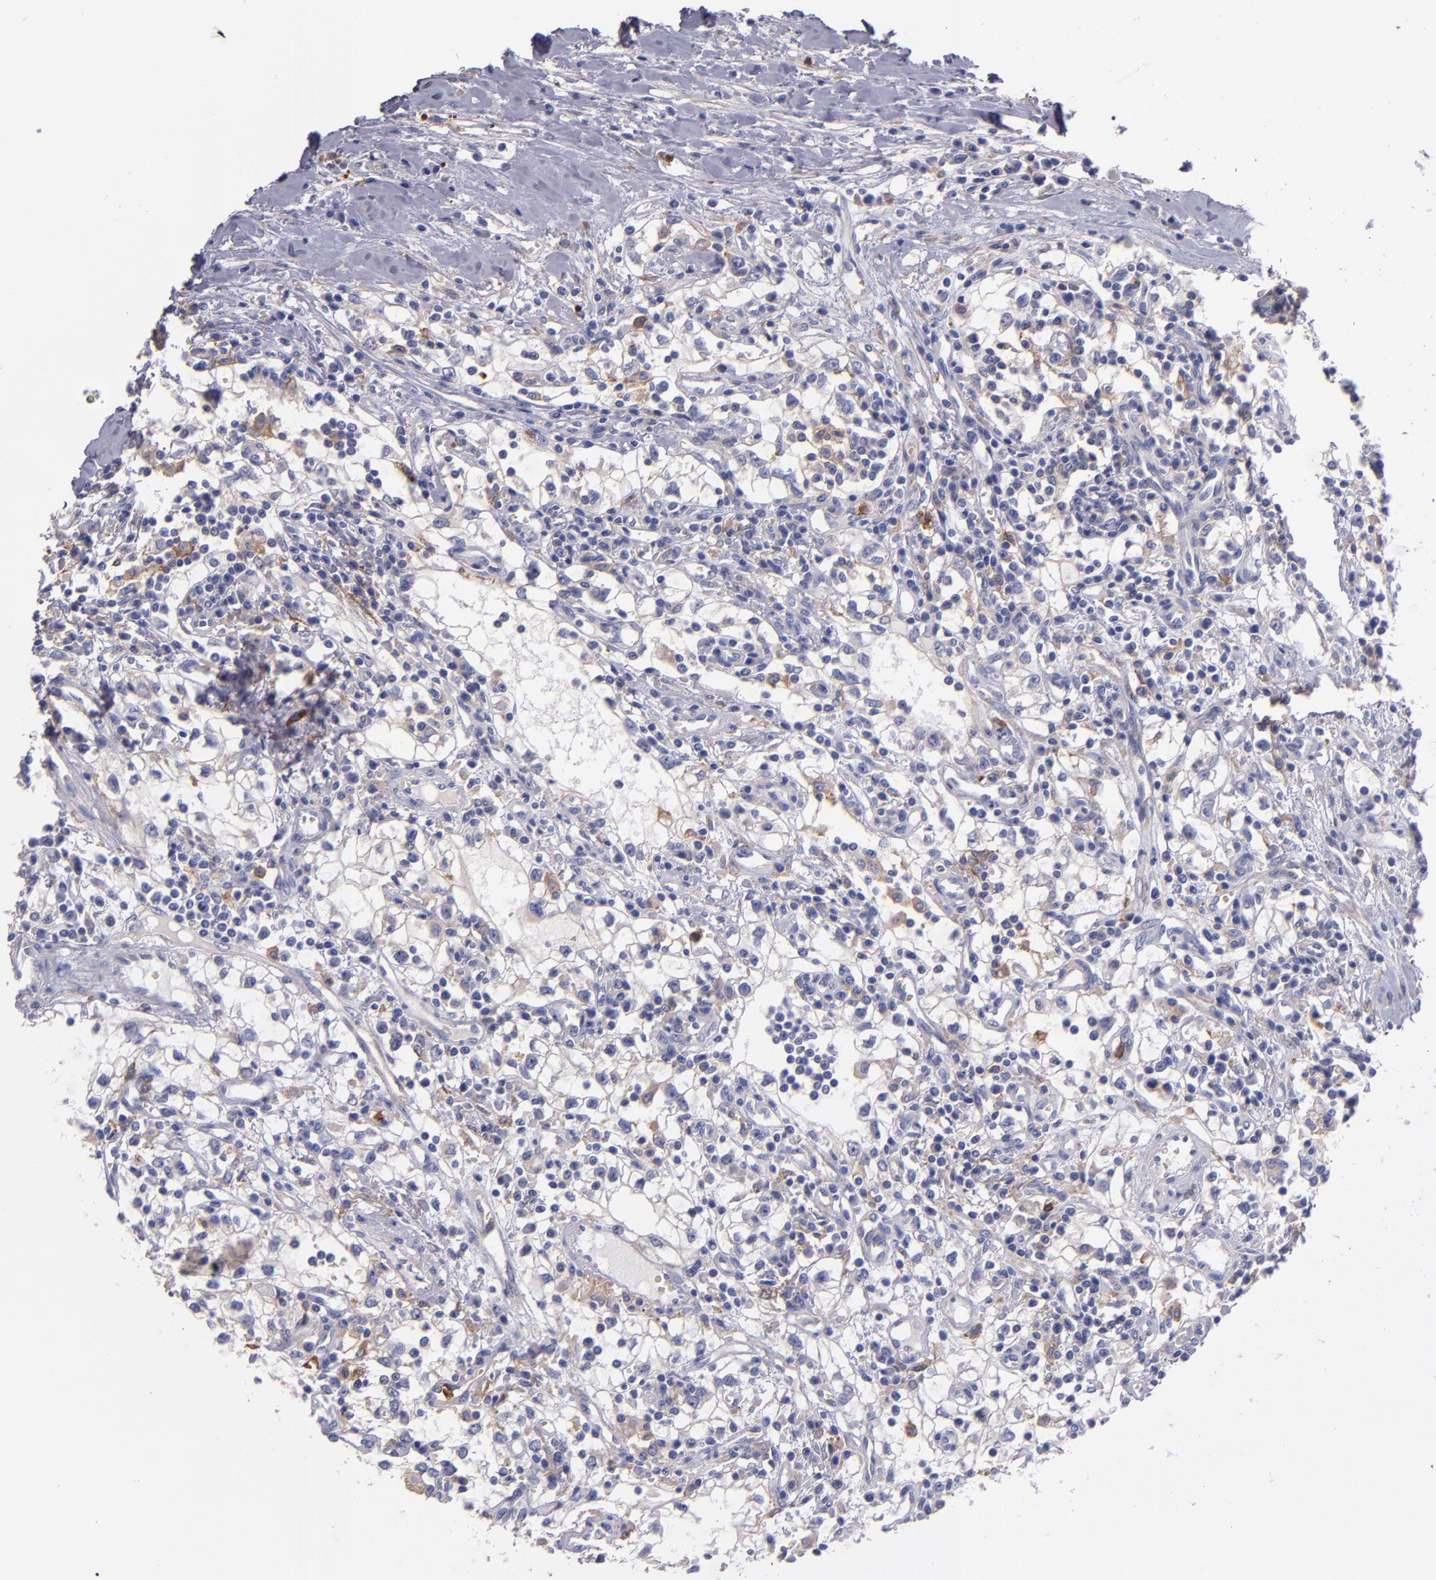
{"staining": {"intensity": "negative", "quantity": "none", "location": "none"}, "tissue": "renal cancer", "cell_type": "Tumor cells", "image_type": "cancer", "snomed": [{"axis": "morphology", "description": "Adenocarcinoma, NOS"}, {"axis": "topography", "description": "Kidney"}], "caption": "Image shows no protein positivity in tumor cells of renal adenocarcinoma tissue.", "gene": "C5AR1", "patient": {"sex": "male", "age": 82}}